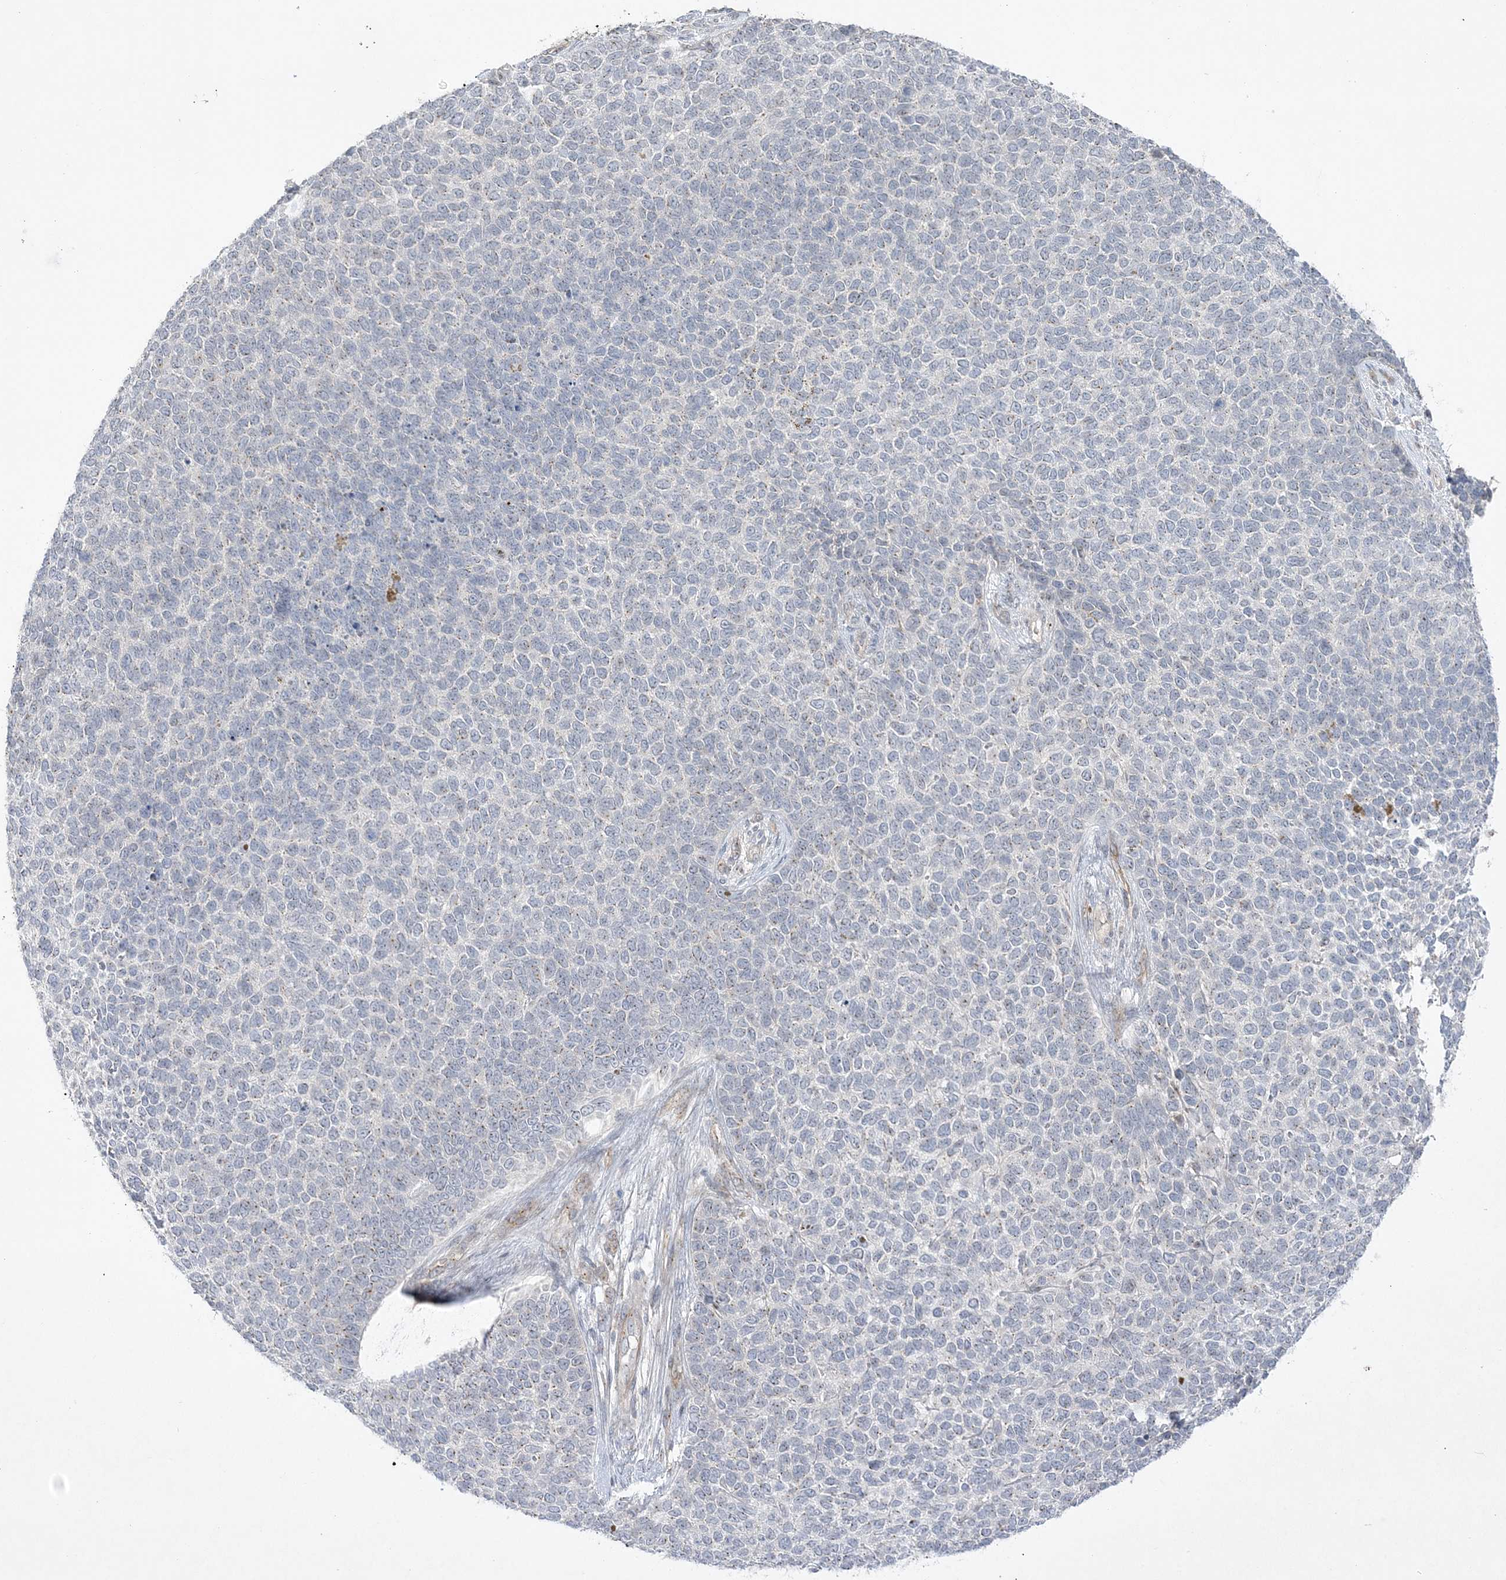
{"staining": {"intensity": "weak", "quantity": "25%-75%", "location": "cytoplasmic/membranous"}, "tissue": "skin cancer", "cell_type": "Tumor cells", "image_type": "cancer", "snomed": [{"axis": "morphology", "description": "Basal cell carcinoma"}, {"axis": "topography", "description": "Skin"}], "caption": "Immunohistochemistry (IHC) of human basal cell carcinoma (skin) reveals low levels of weak cytoplasmic/membranous expression in about 25%-75% of tumor cells.", "gene": "ADAMTS12", "patient": {"sex": "female", "age": 84}}